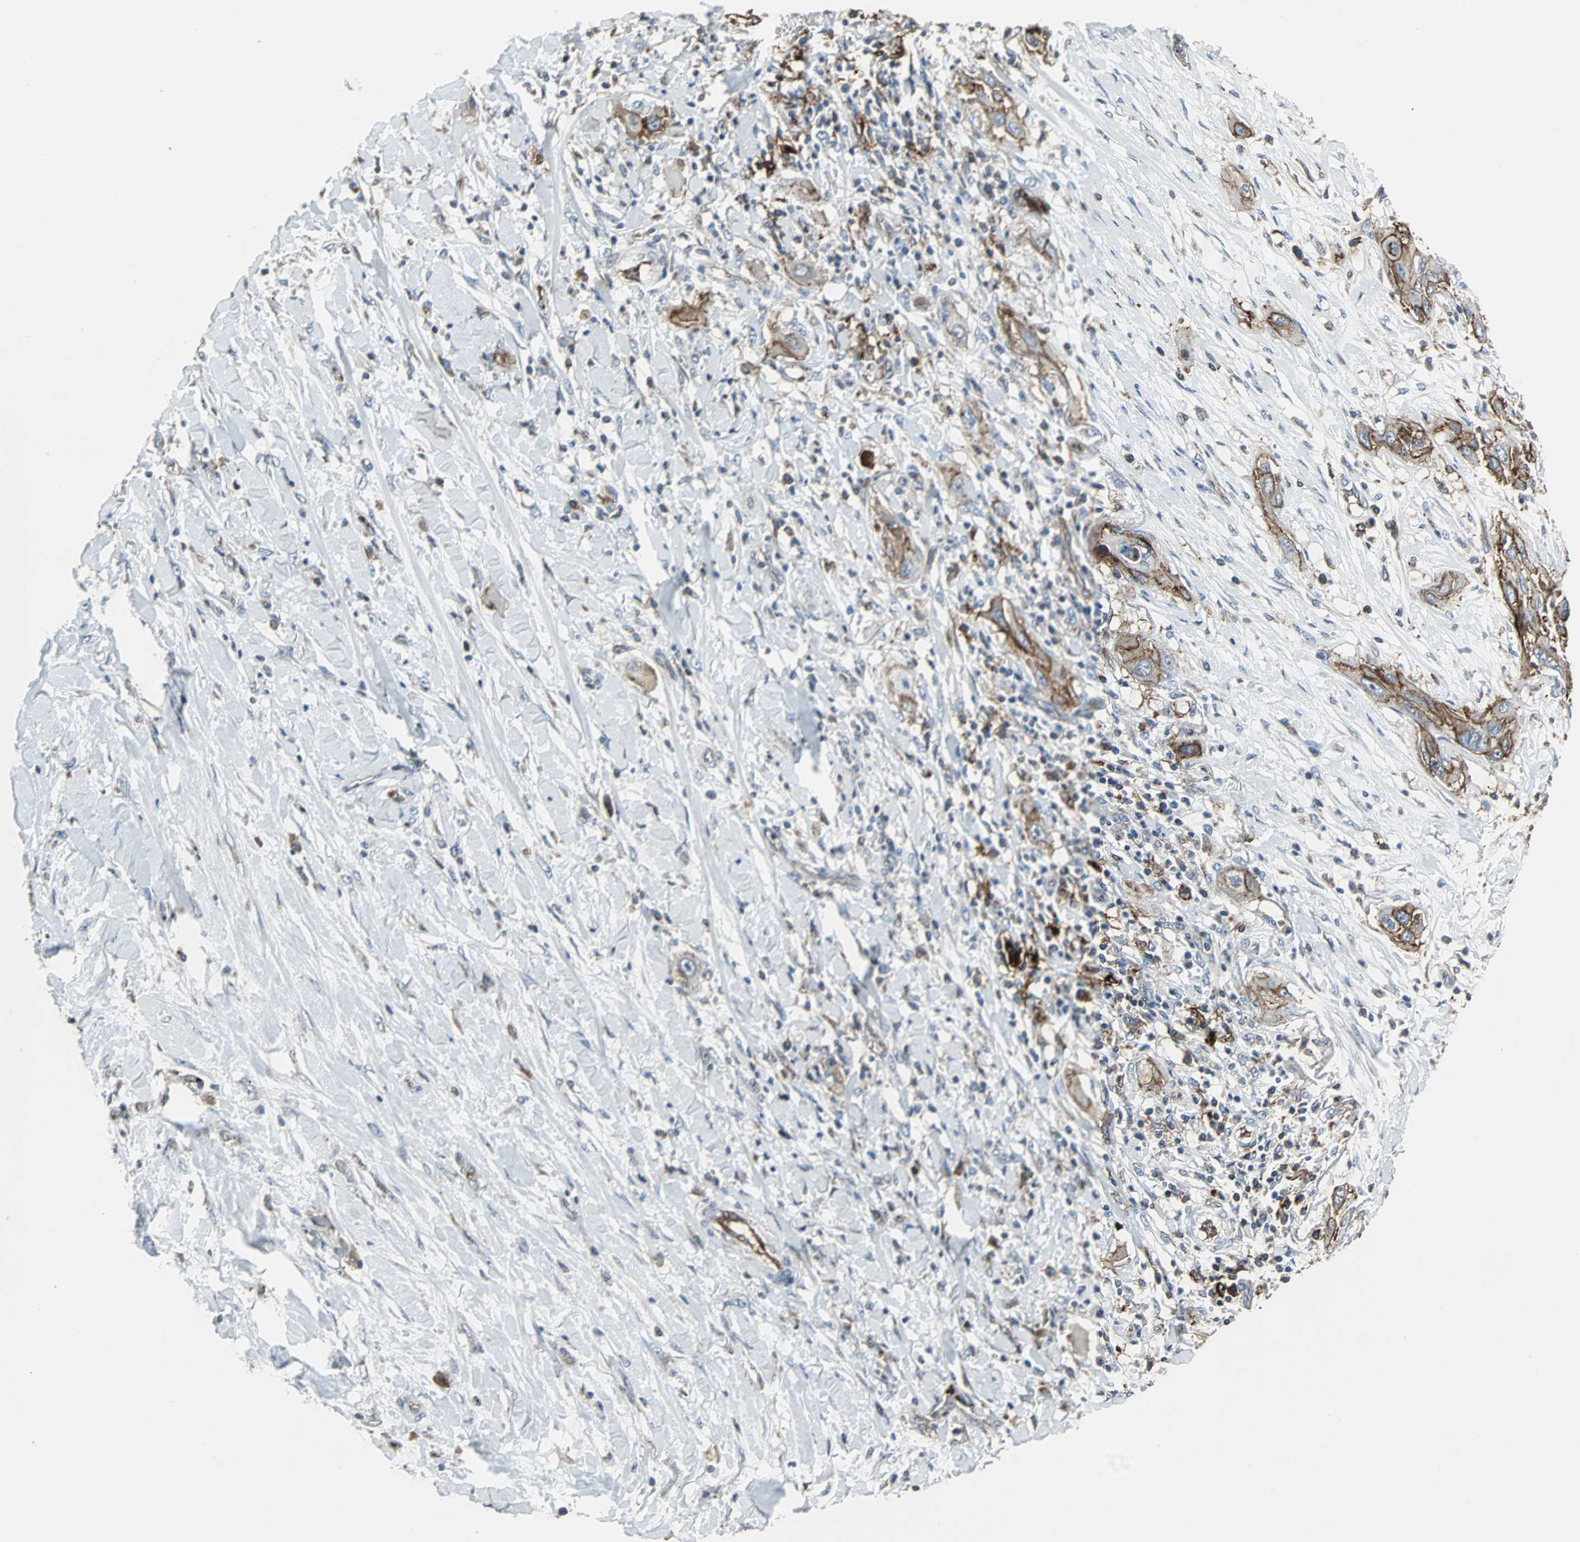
{"staining": {"intensity": "weak", "quantity": ">75%", "location": "cytoplasmic/membranous"}, "tissue": "lung cancer", "cell_type": "Tumor cells", "image_type": "cancer", "snomed": [{"axis": "morphology", "description": "Squamous cell carcinoma, NOS"}, {"axis": "topography", "description": "Lung"}], "caption": "Lung squamous cell carcinoma stained for a protein (brown) displays weak cytoplasmic/membranous positive positivity in approximately >75% of tumor cells.", "gene": "F11R", "patient": {"sex": "female", "age": 47}}